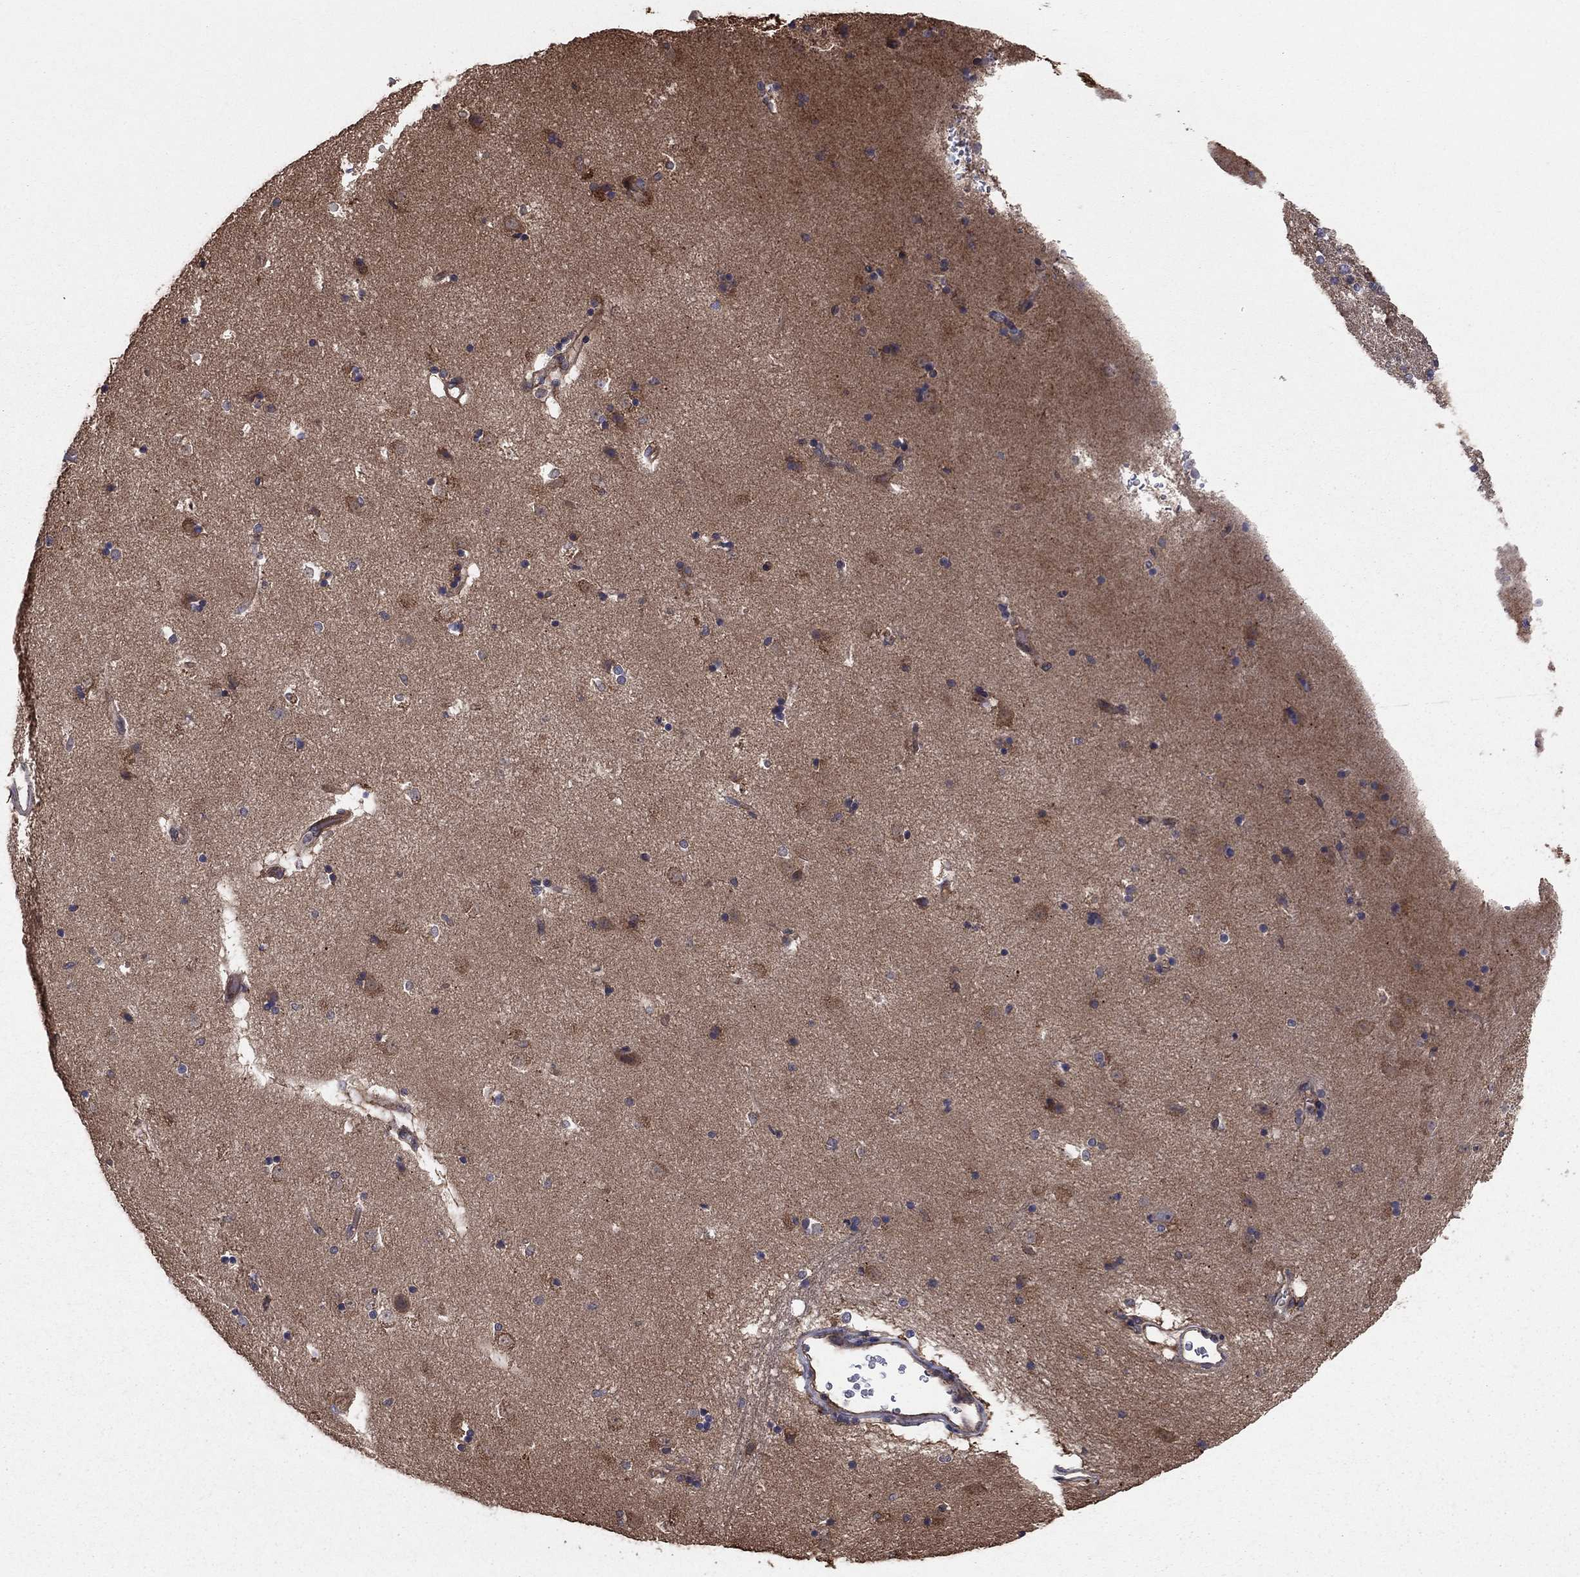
{"staining": {"intensity": "moderate", "quantity": "<25%", "location": "cytoplasmic/membranous"}, "tissue": "caudate", "cell_type": "Glial cells", "image_type": "normal", "snomed": [{"axis": "morphology", "description": "Normal tissue, NOS"}, {"axis": "topography", "description": "Lateral ventricle wall"}], "caption": "Moderate cytoplasmic/membranous protein positivity is present in approximately <25% of glial cells in caudate. The protein is stained brown, and the nuclei are stained in blue (DAB IHC with brightfield microscopy, high magnification).", "gene": "BABAM2", "patient": {"sex": "male", "age": 51}}